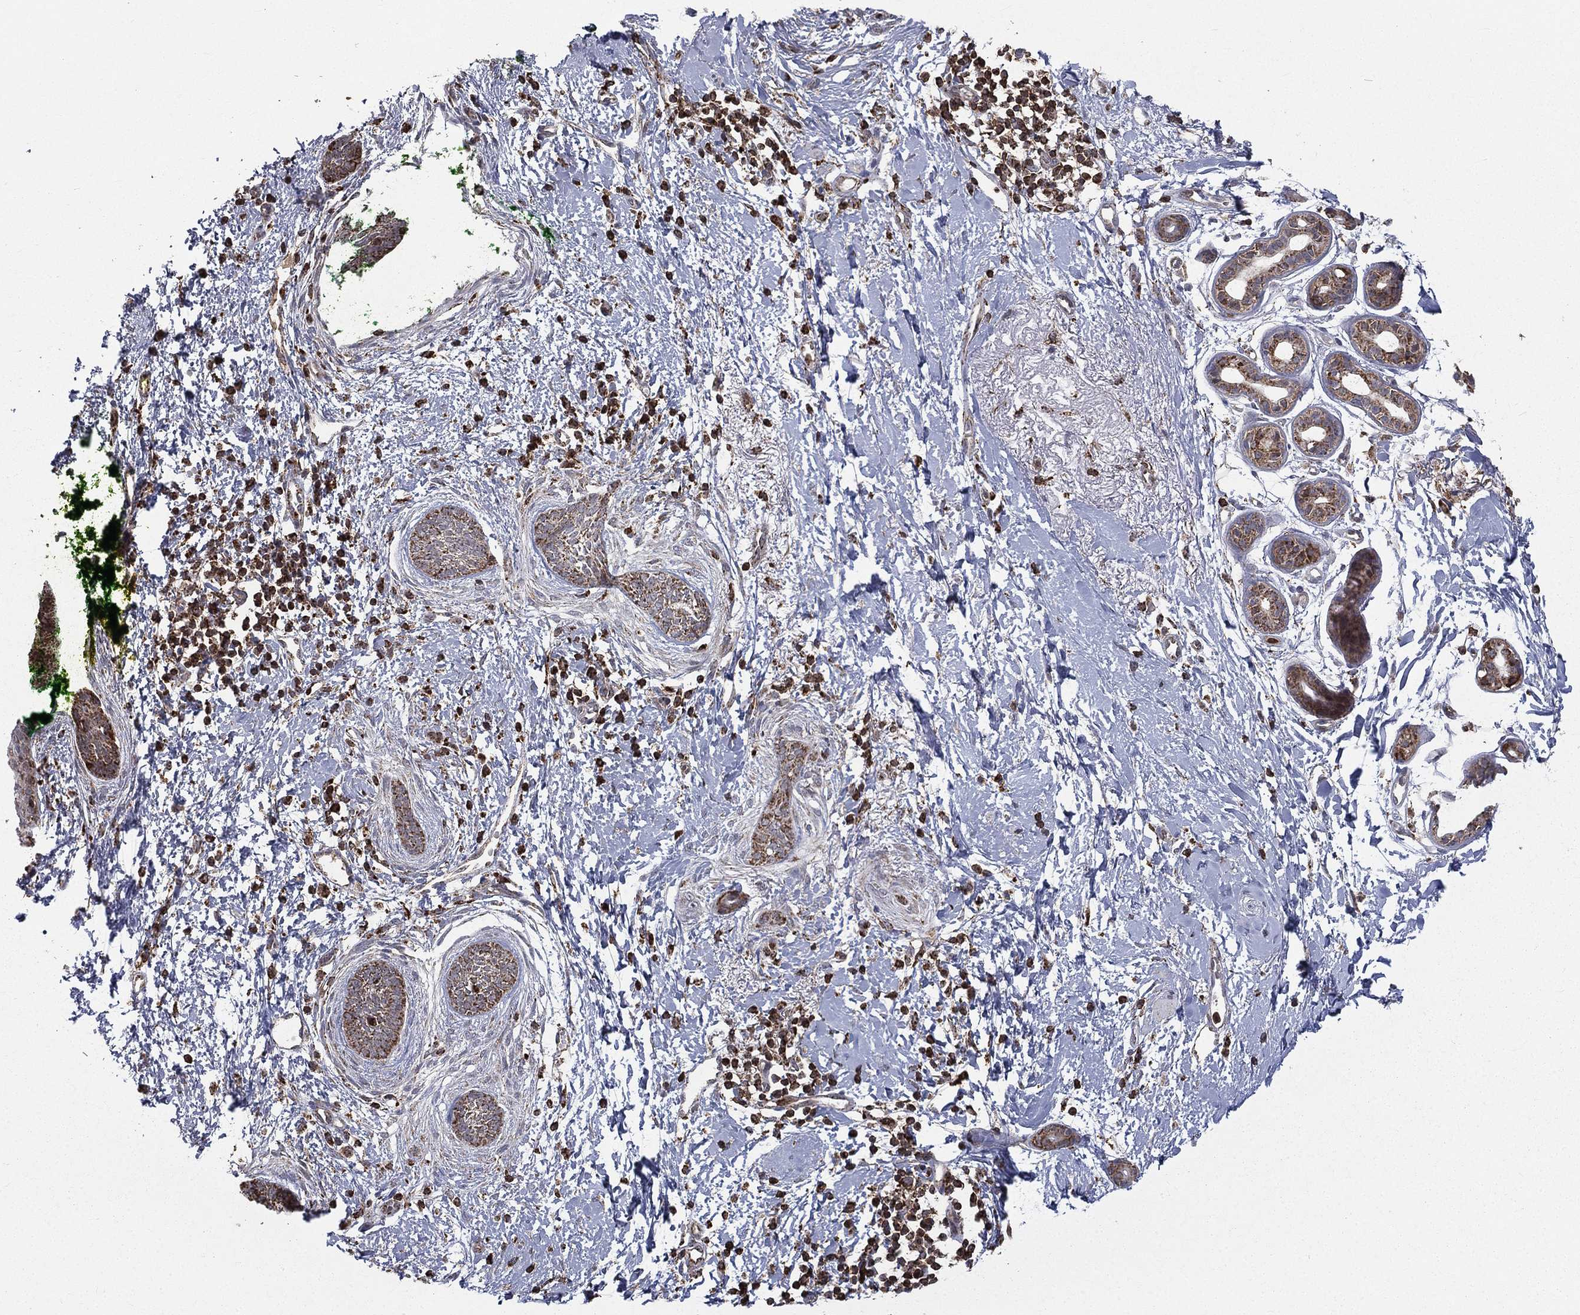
{"staining": {"intensity": "strong", "quantity": "25%-75%", "location": "cytoplasmic/membranous"}, "tissue": "skin cancer", "cell_type": "Tumor cells", "image_type": "cancer", "snomed": [{"axis": "morphology", "description": "Basal cell carcinoma"}, {"axis": "topography", "description": "Skin"}], "caption": "A histopathology image of human skin cancer (basal cell carcinoma) stained for a protein displays strong cytoplasmic/membranous brown staining in tumor cells.", "gene": "RIN3", "patient": {"sex": "female", "age": 65}}